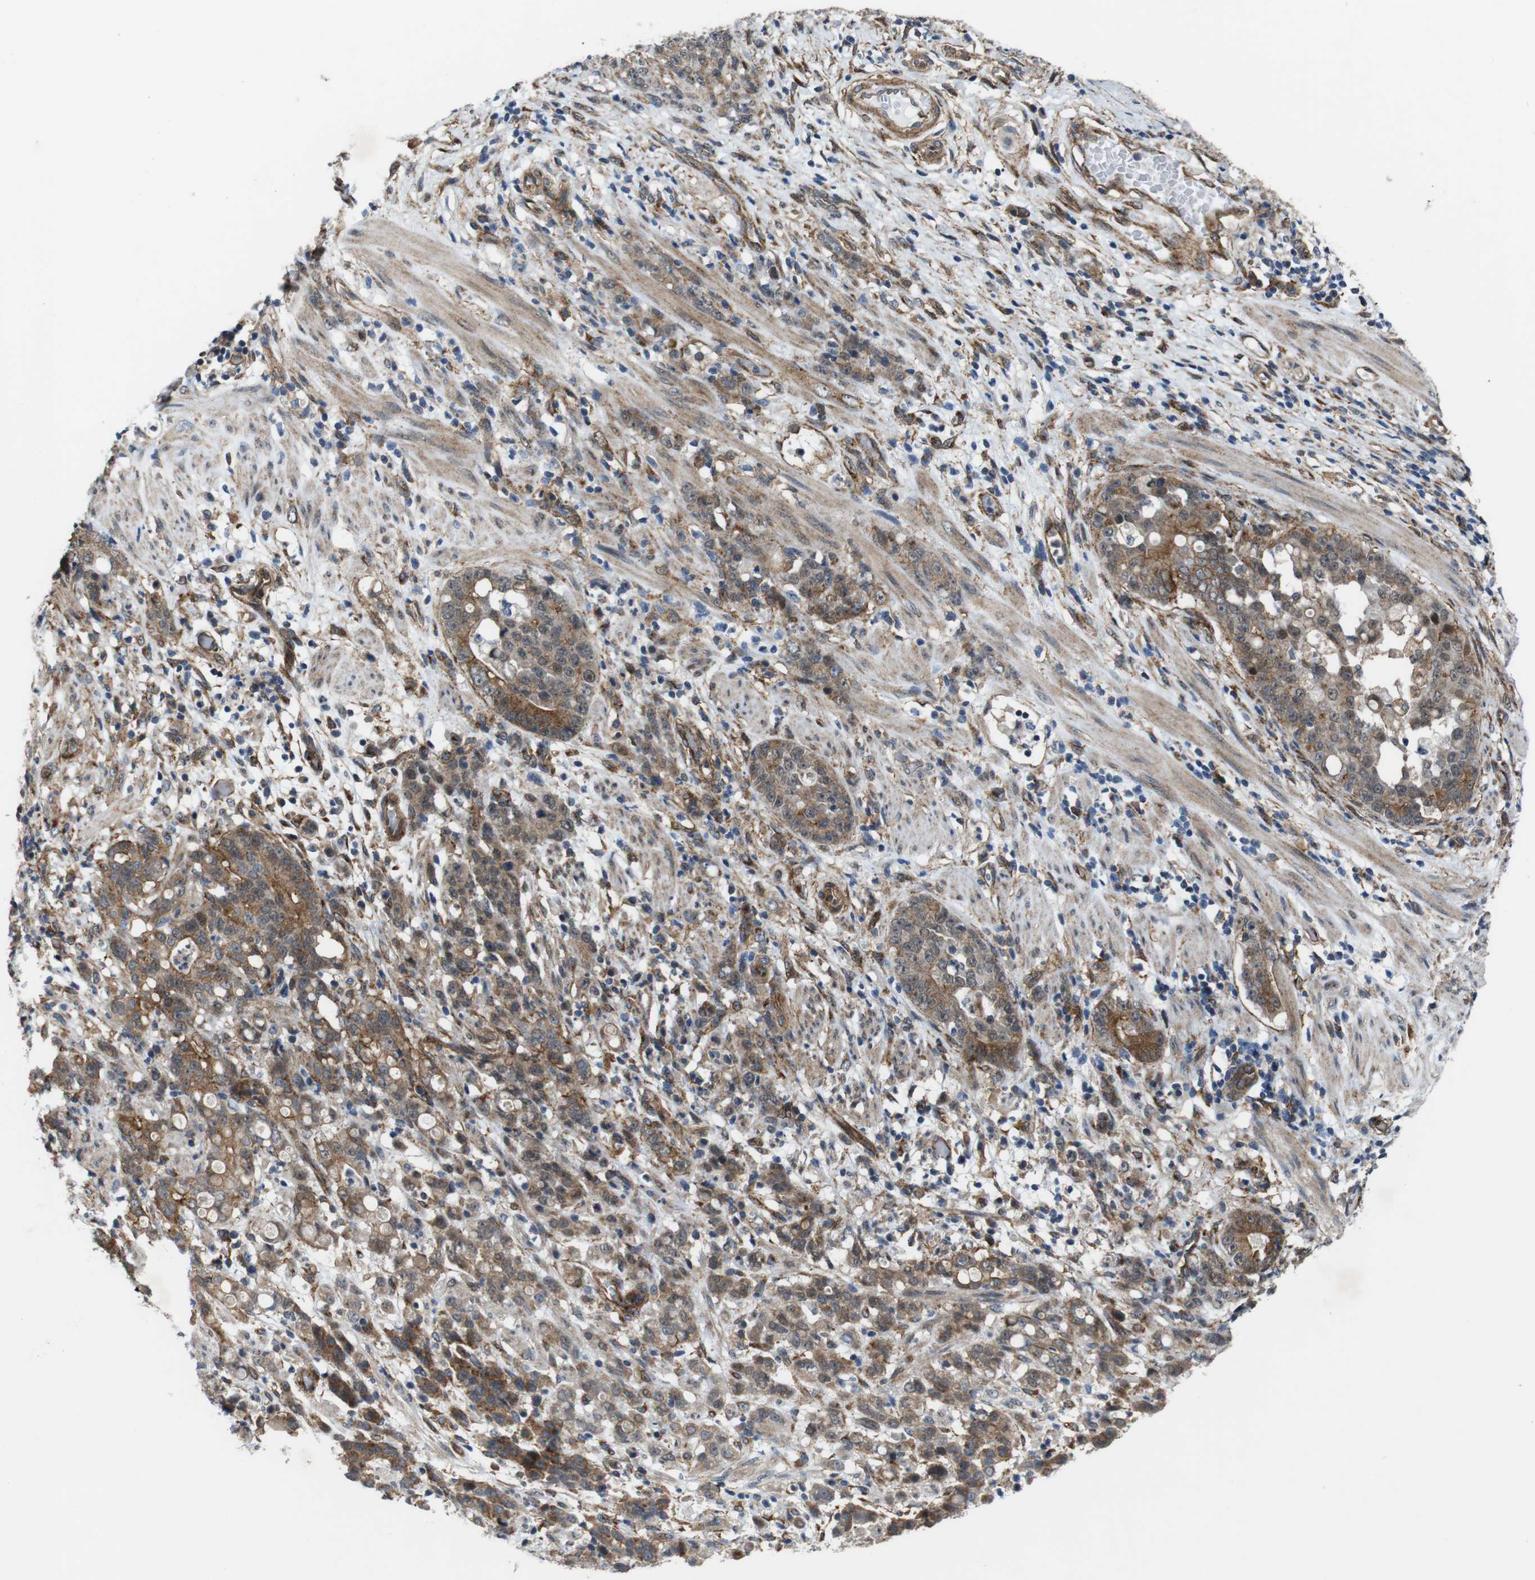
{"staining": {"intensity": "moderate", "quantity": ">75%", "location": "cytoplasmic/membranous"}, "tissue": "stomach cancer", "cell_type": "Tumor cells", "image_type": "cancer", "snomed": [{"axis": "morphology", "description": "Adenocarcinoma, NOS"}, {"axis": "topography", "description": "Stomach, lower"}], "caption": "The micrograph shows a brown stain indicating the presence of a protein in the cytoplasmic/membranous of tumor cells in stomach cancer. The staining is performed using DAB brown chromogen to label protein expression. The nuclei are counter-stained blue using hematoxylin.", "gene": "PTGER4", "patient": {"sex": "male", "age": 88}}